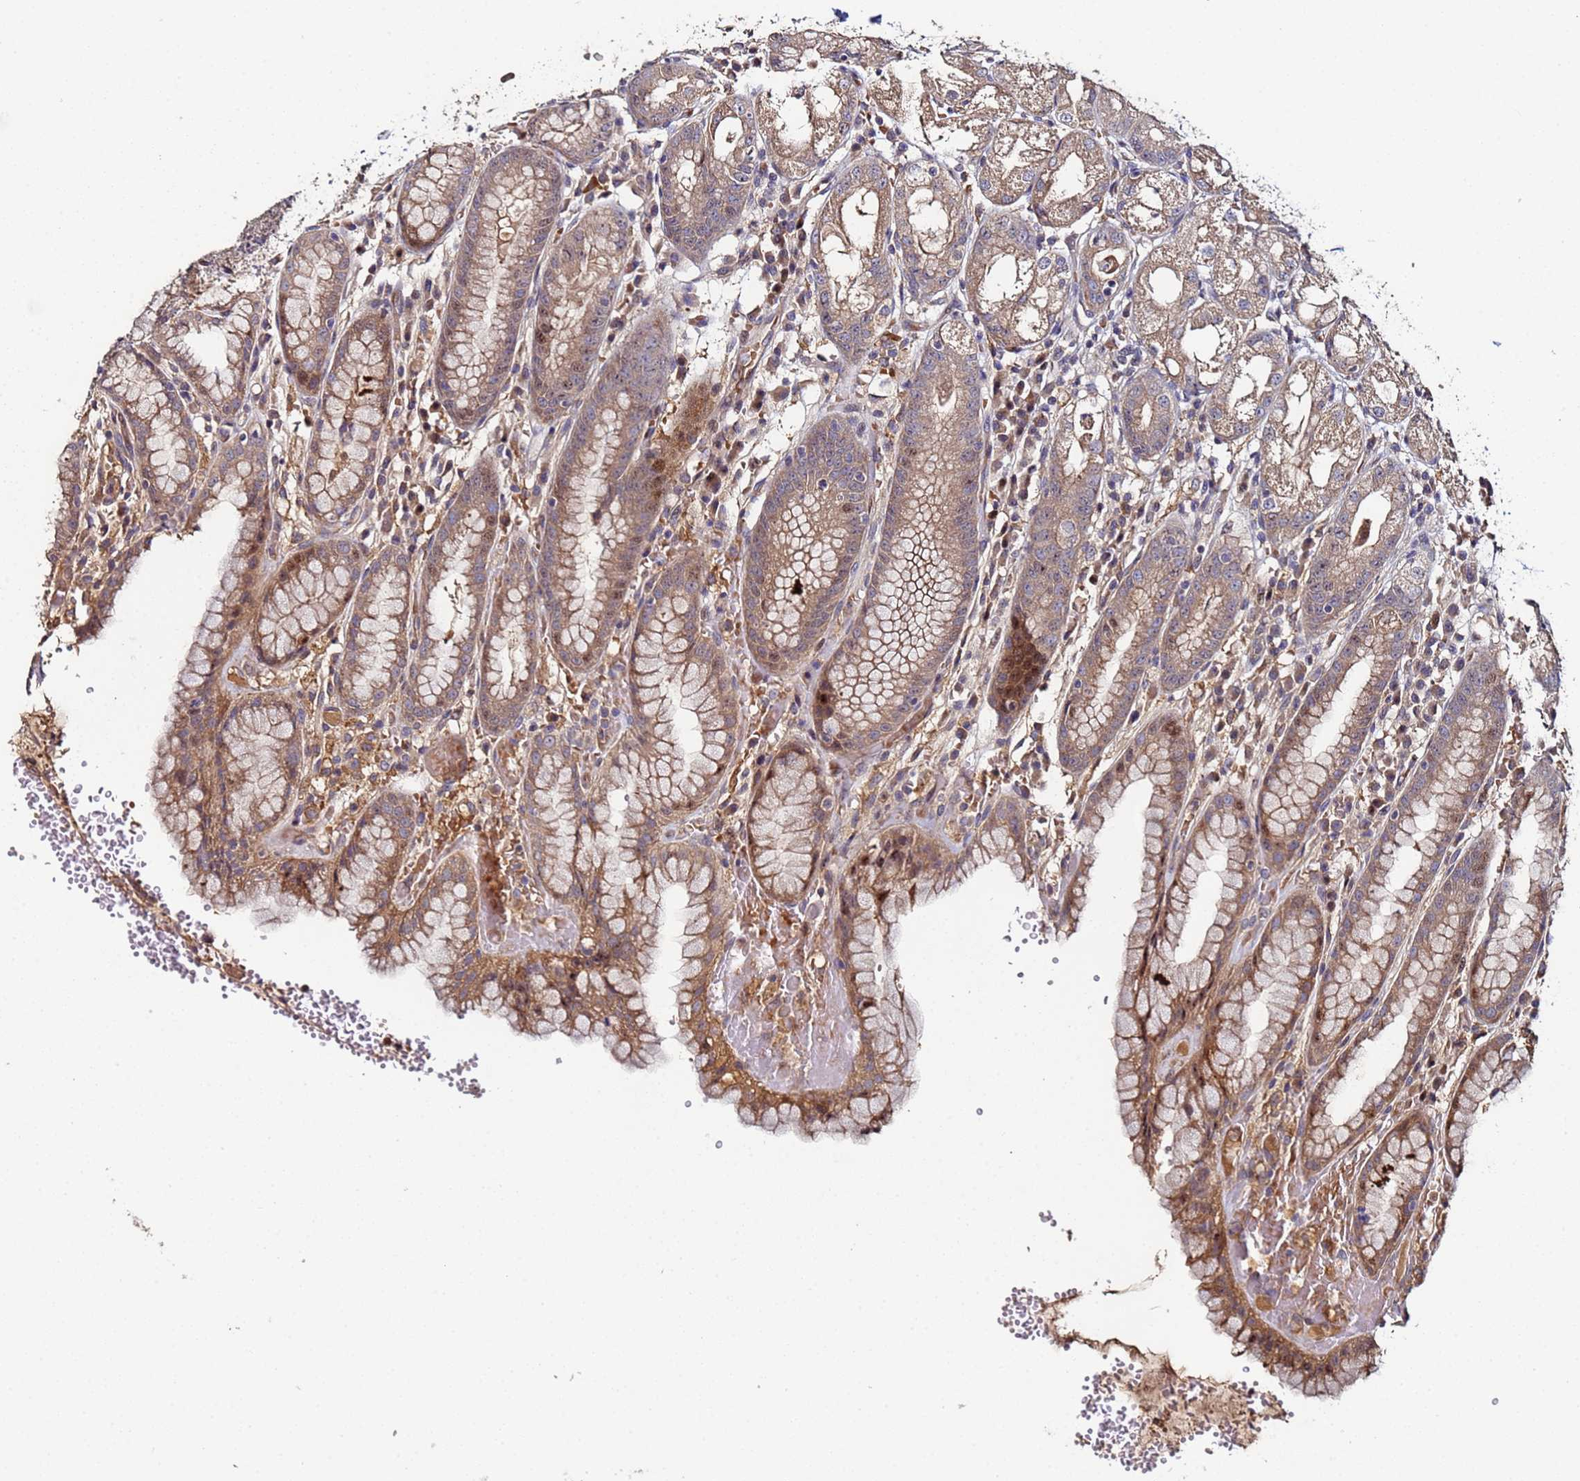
{"staining": {"intensity": "moderate", "quantity": ">75%", "location": "cytoplasmic/membranous"}, "tissue": "stomach", "cell_type": "Glandular cells", "image_type": "normal", "snomed": [{"axis": "morphology", "description": "Normal tissue, NOS"}, {"axis": "topography", "description": "Stomach, upper"}], "caption": "Immunohistochemical staining of unremarkable human stomach exhibits medium levels of moderate cytoplasmic/membranous expression in approximately >75% of glandular cells. Nuclei are stained in blue.", "gene": "OSER1", "patient": {"sex": "male", "age": 52}}